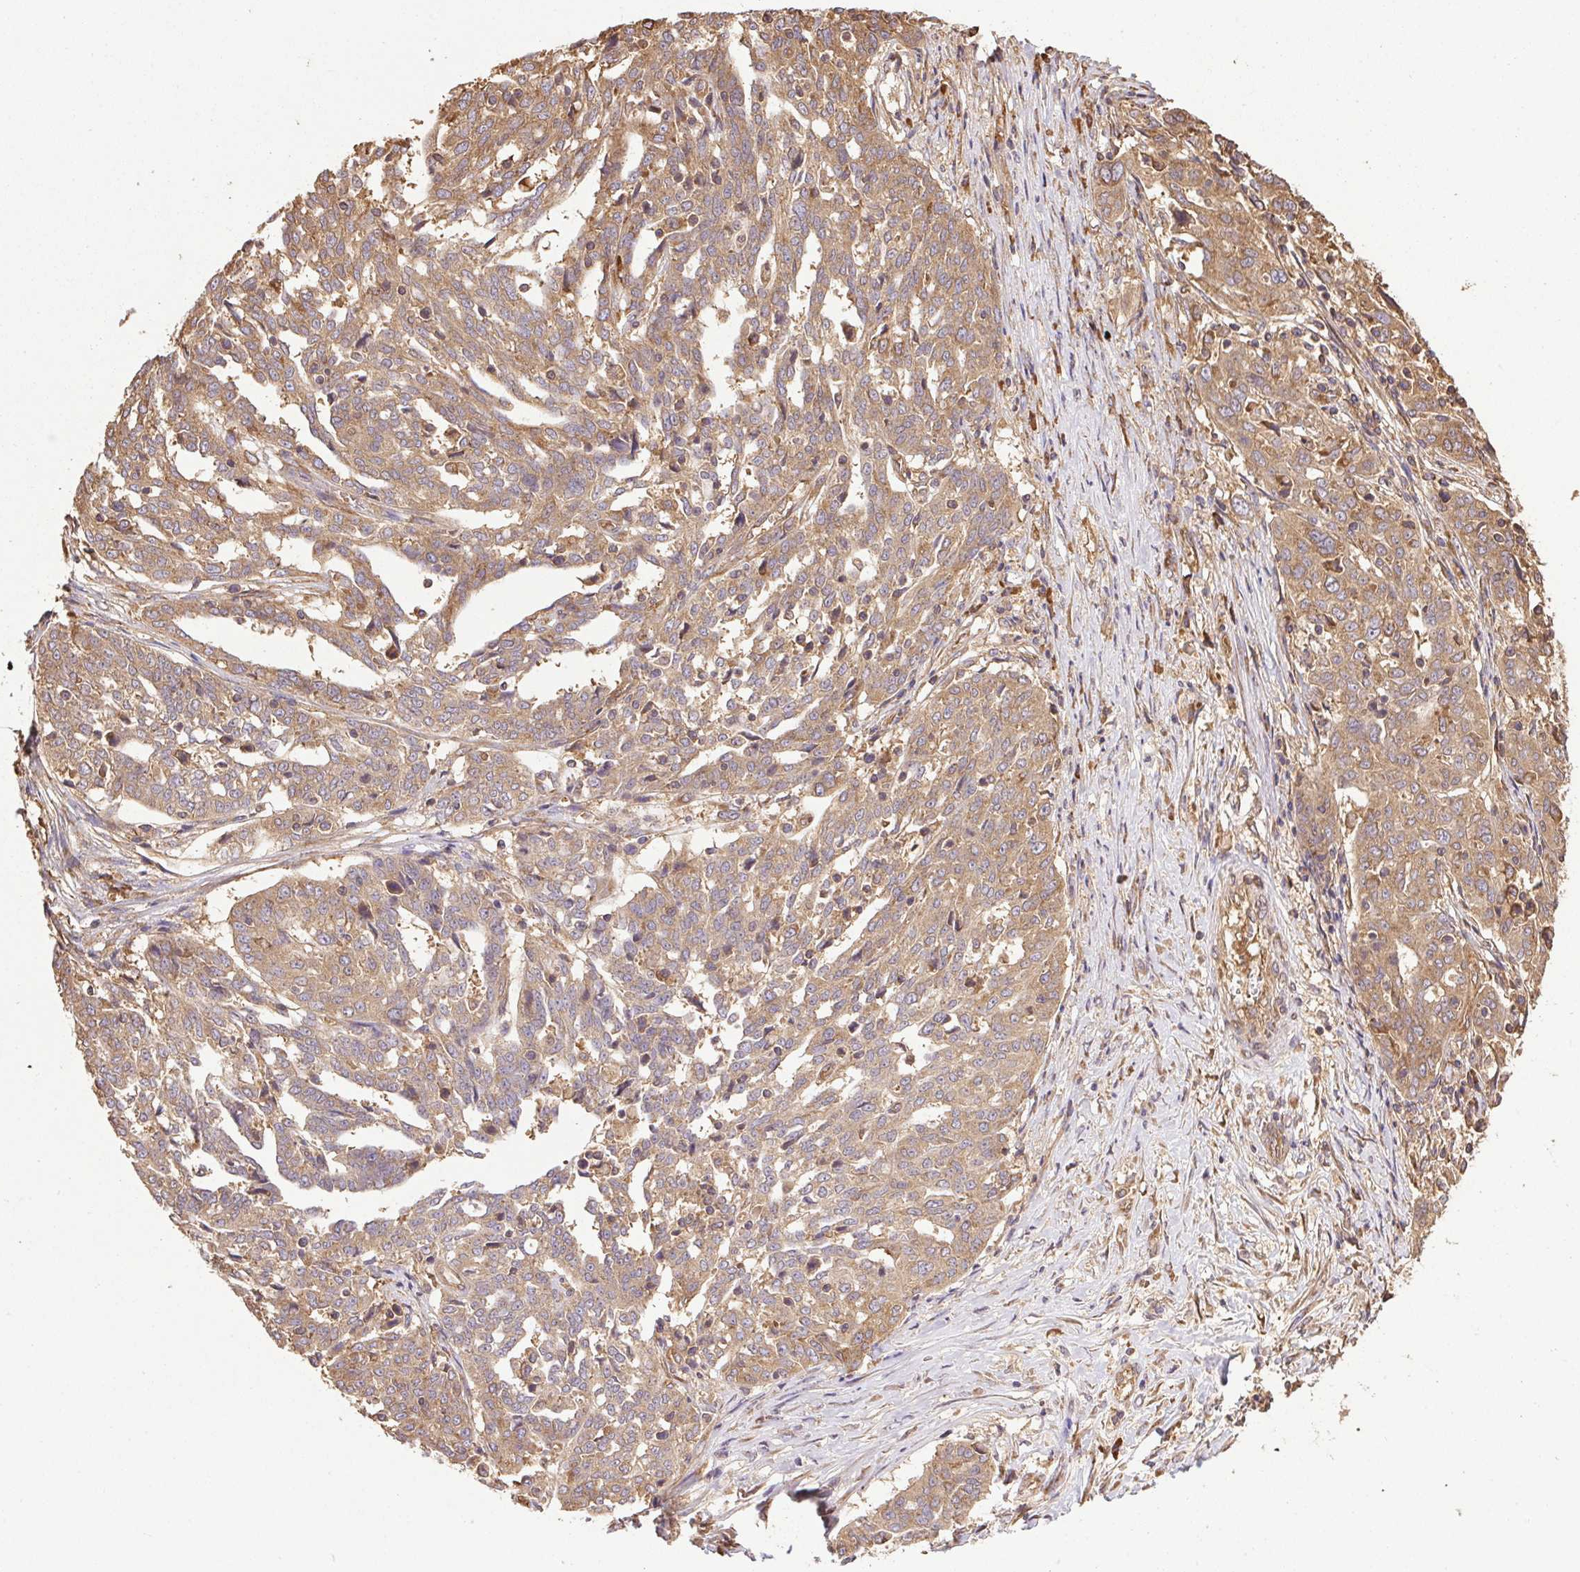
{"staining": {"intensity": "moderate", "quantity": ">75%", "location": "cytoplasmic/membranous"}, "tissue": "ovarian cancer", "cell_type": "Tumor cells", "image_type": "cancer", "snomed": [{"axis": "morphology", "description": "Cystadenocarcinoma, serous, NOS"}, {"axis": "topography", "description": "Ovary"}], "caption": "Tumor cells display medium levels of moderate cytoplasmic/membranous positivity in approximately >75% of cells in human ovarian cancer.", "gene": "EIF2S1", "patient": {"sex": "female", "age": 67}}